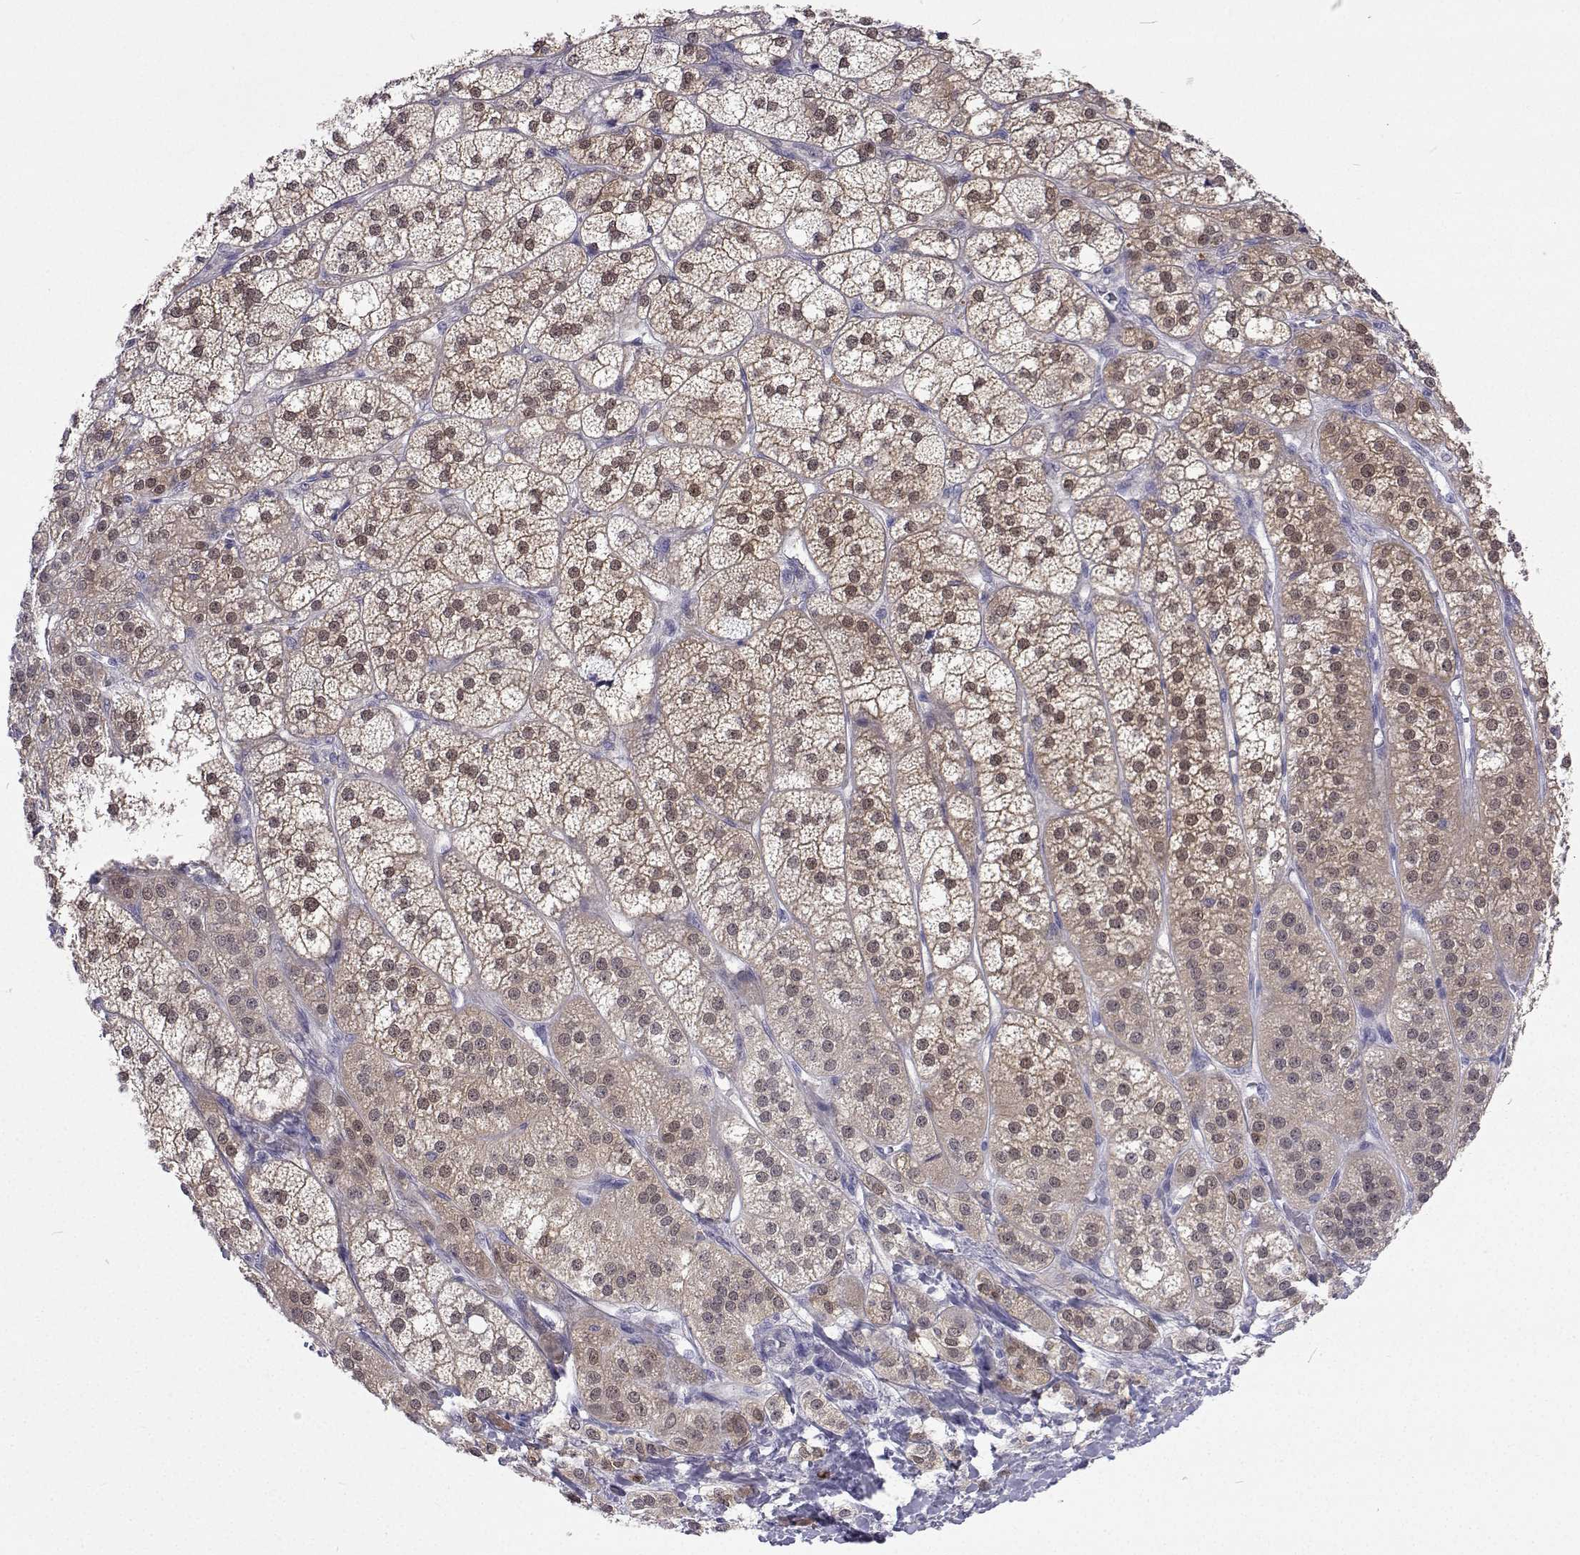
{"staining": {"intensity": "strong", "quantity": "25%-75%", "location": "nuclear"}, "tissue": "adrenal gland", "cell_type": "Glandular cells", "image_type": "normal", "snomed": [{"axis": "morphology", "description": "Normal tissue, NOS"}, {"axis": "topography", "description": "Adrenal gland"}], "caption": "Immunohistochemical staining of unremarkable adrenal gland exhibits 25%-75% levels of strong nuclear protein staining in about 25%-75% of glandular cells. (Stains: DAB (3,3'-diaminobenzidine) in brown, nuclei in blue, Microscopy: brightfield microscopy at high magnification).", "gene": "GALM", "patient": {"sex": "female", "age": 60}}